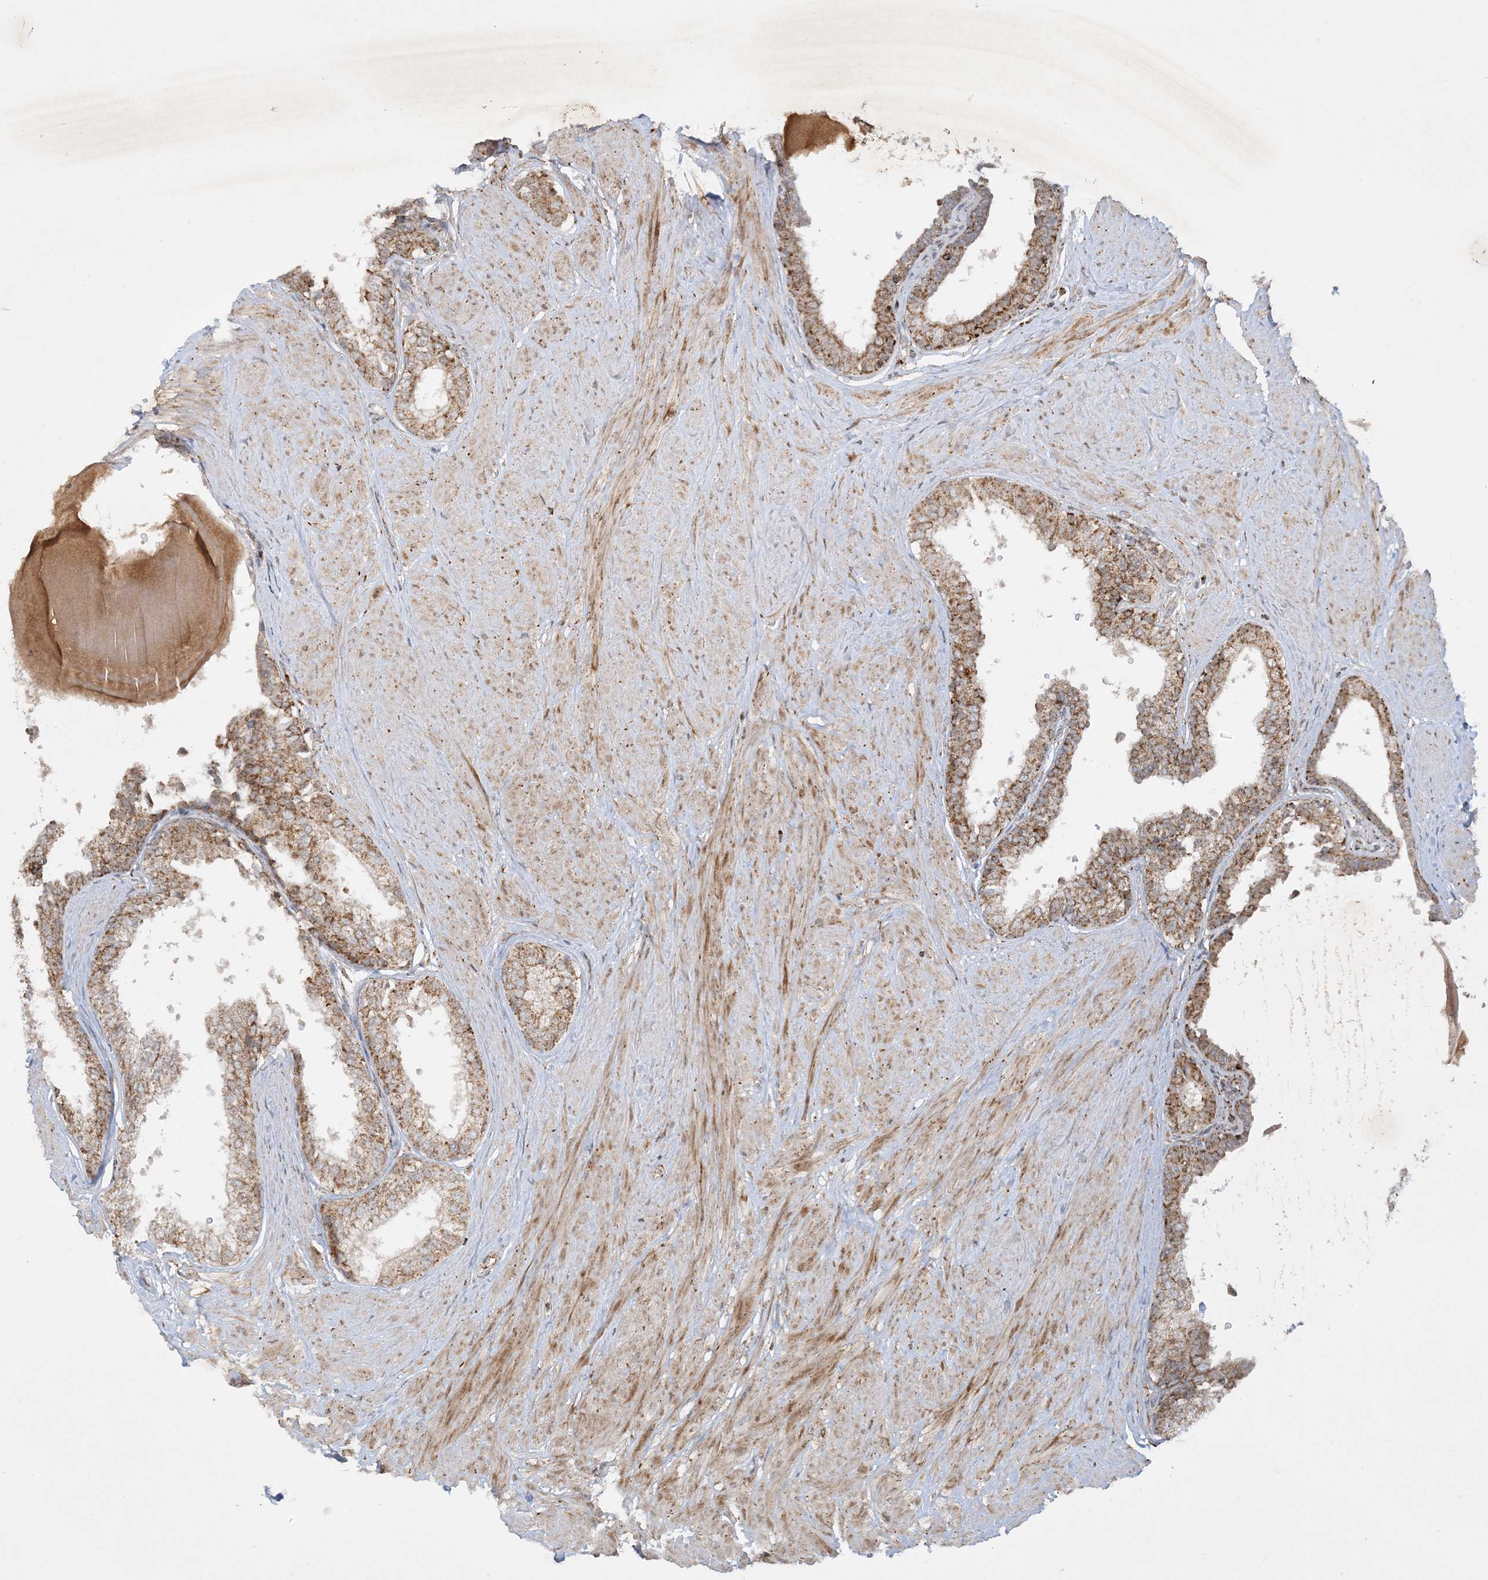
{"staining": {"intensity": "moderate", "quantity": ">75%", "location": "cytoplasmic/membranous"}, "tissue": "prostate", "cell_type": "Glandular cells", "image_type": "normal", "snomed": [{"axis": "morphology", "description": "Normal tissue, NOS"}, {"axis": "topography", "description": "Prostate"}], "caption": "Prostate stained with immunohistochemistry (IHC) shows moderate cytoplasmic/membranous expression in approximately >75% of glandular cells. (IHC, brightfield microscopy, high magnification).", "gene": "NDUFAF3", "patient": {"sex": "male", "age": 48}}